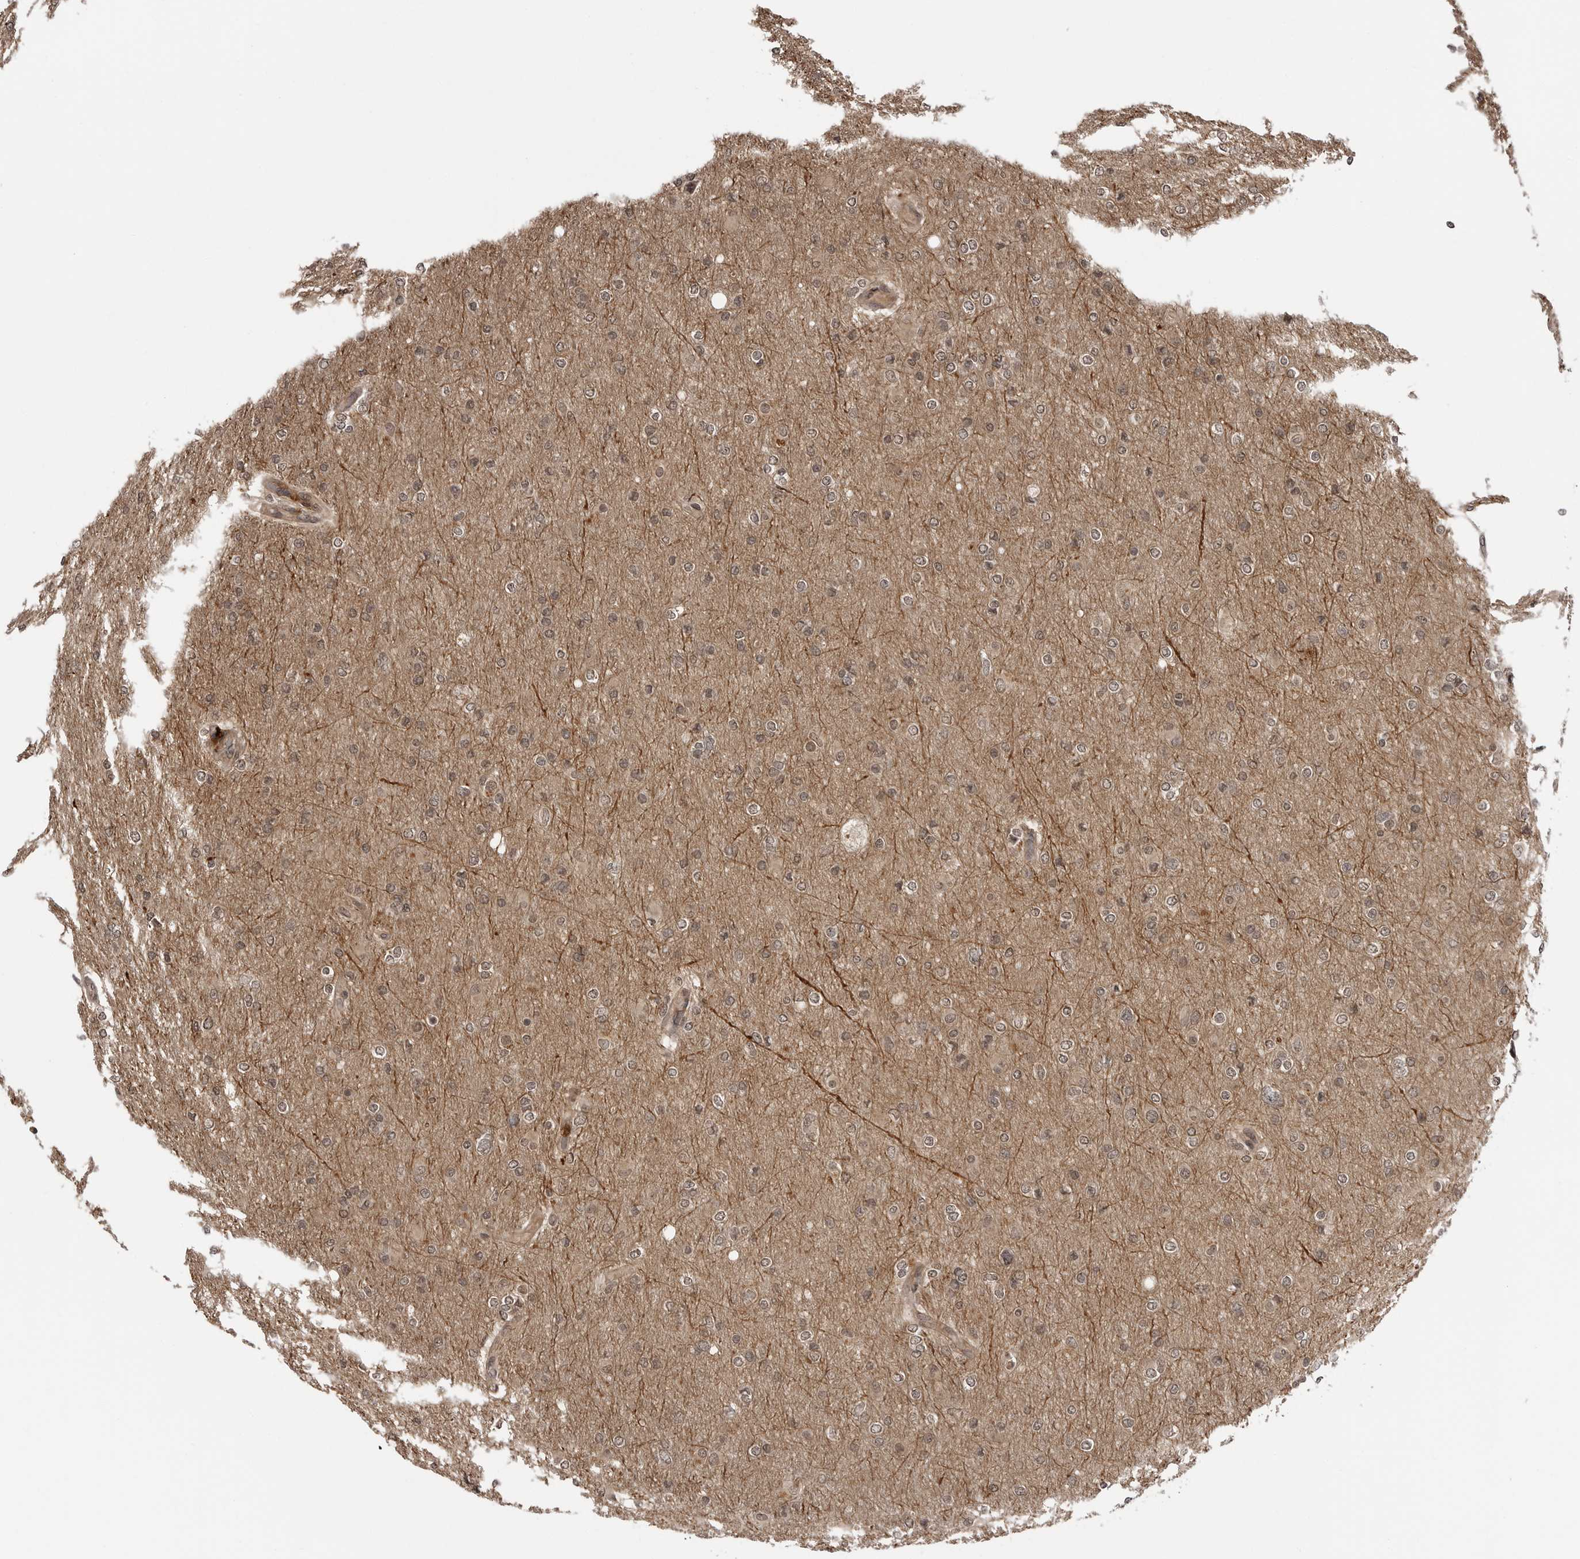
{"staining": {"intensity": "weak", "quantity": "<25%", "location": "nuclear"}, "tissue": "glioma", "cell_type": "Tumor cells", "image_type": "cancer", "snomed": [{"axis": "morphology", "description": "Glioma, malignant, High grade"}, {"axis": "topography", "description": "Cerebral cortex"}], "caption": "Human malignant high-grade glioma stained for a protein using immunohistochemistry reveals no staining in tumor cells.", "gene": "IL24", "patient": {"sex": "female", "age": 36}}